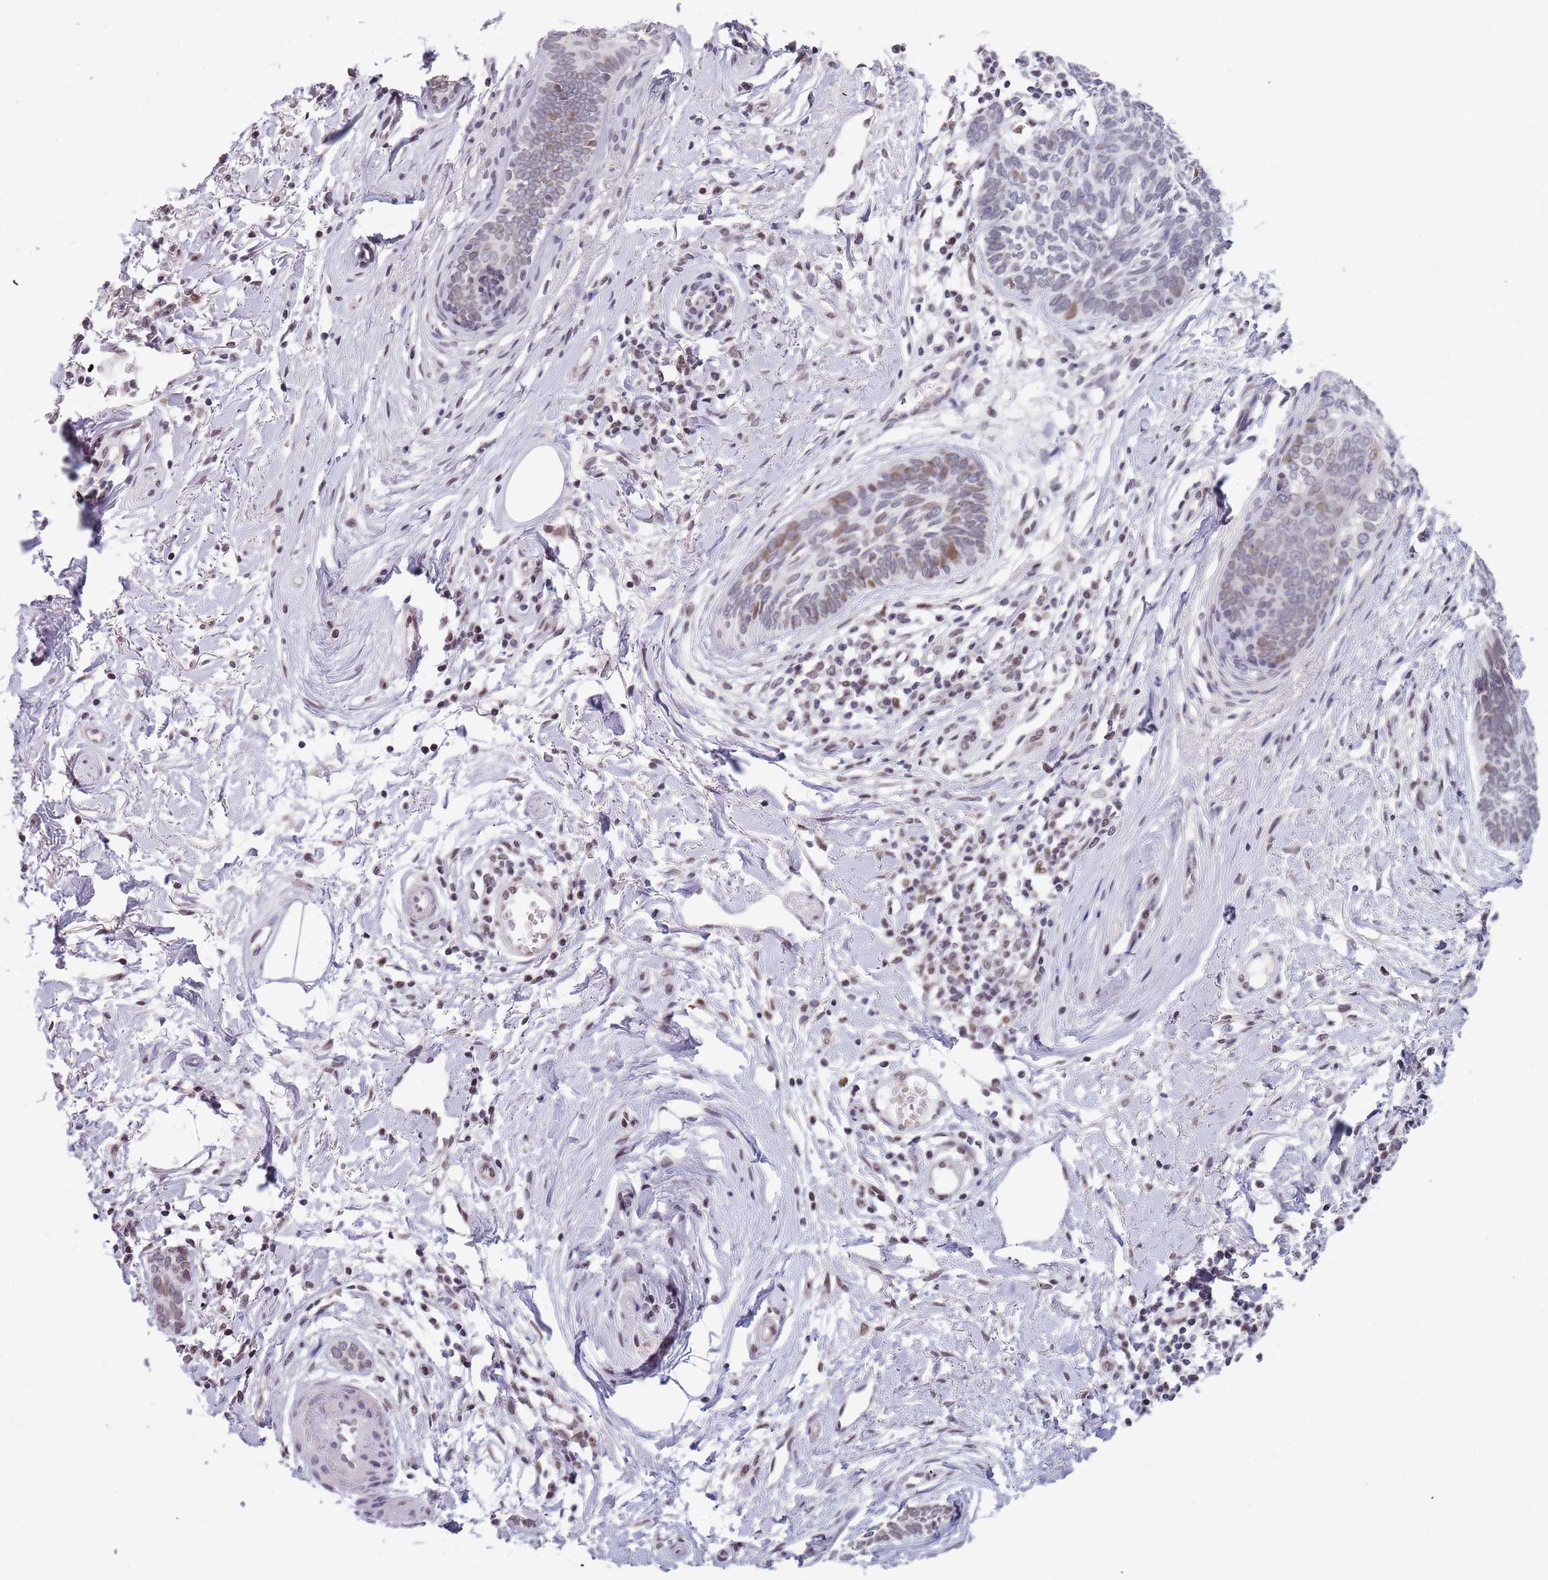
{"staining": {"intensity": "moderate", "quantity": "<25%", "location": "nuclear"}, "tissue": "skin cancer", "cell_type": "Tumor cells", "image_type": "cancer", "snomed": [{"axis": "morphology", "description": "Basal cell carcinoma"}, {"axis": "topography", "description": "Skin"}], "caption": "A brown stain labels moderate nuclear staining of a protein in skin cancer tumor cells. The staining is performed using DAB (3,3'-diaminobenzidine) brown chromogen to label protein expression. The nuclei are counter-stained blue using hematoxylin.", "gene": "KLHDC2", "patient": {"sex": "female", "age": 81}}